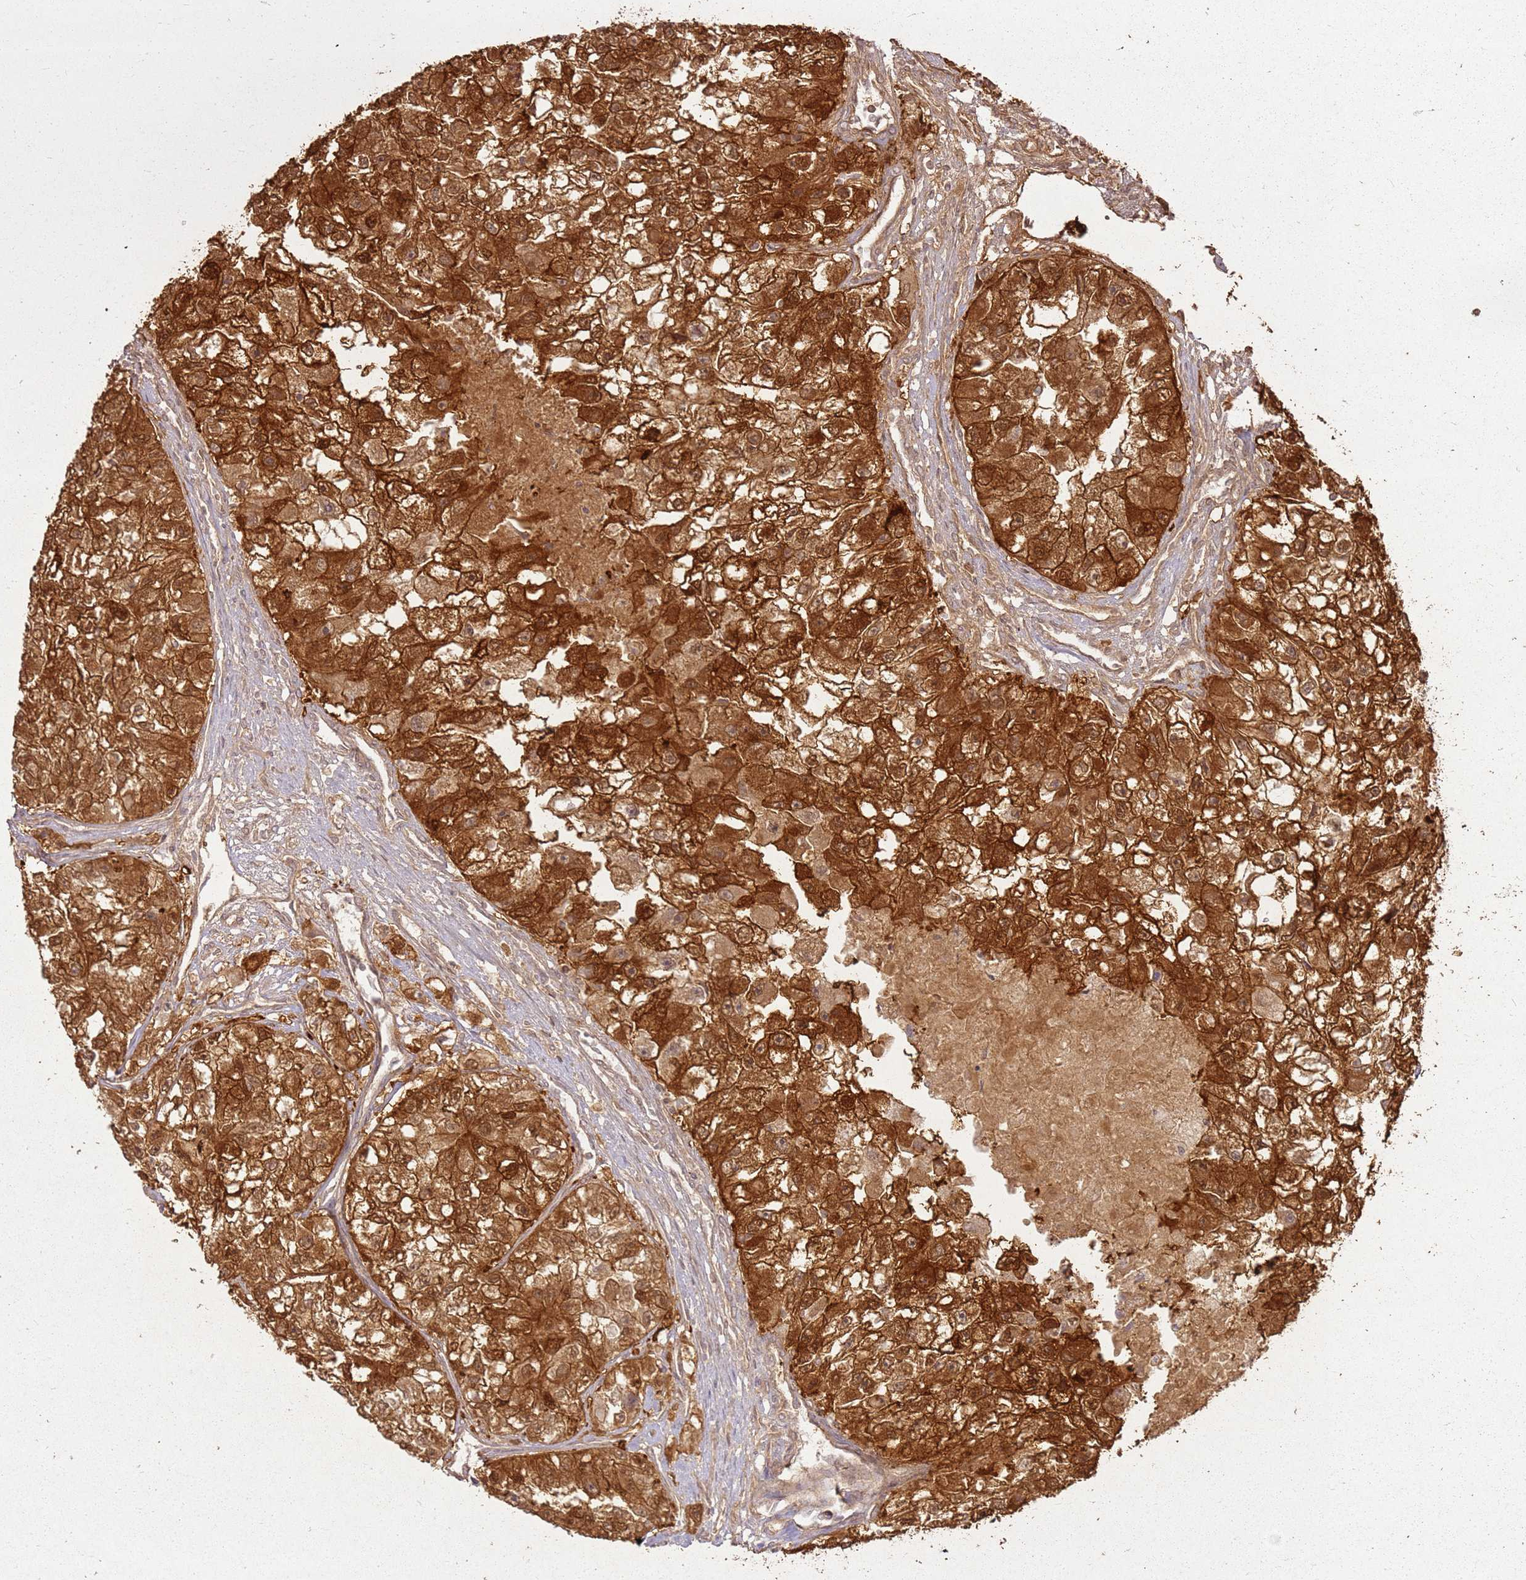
{"staining": {"intensity": "strong", "quantity": ">75%", "location": "cytoplasmic/membranous"}, "tissue": "renal cancer", "cell_type": "Tumor cells", "image_type": "cancer", "snomed": [{"axis": "morphology", "description": "Adenocarcinoma, NOS"}, {"axis": "topography", "description": "Kidney"}], "caption": "Adenocarcinoma (renal) stained for a protein (brown) demonstrates strong cytoplasmic/membranous positive positivity in about >75% of tumor cells.", "gene": "ZNF776", "patient": {"sex": "male", "age": 63}}